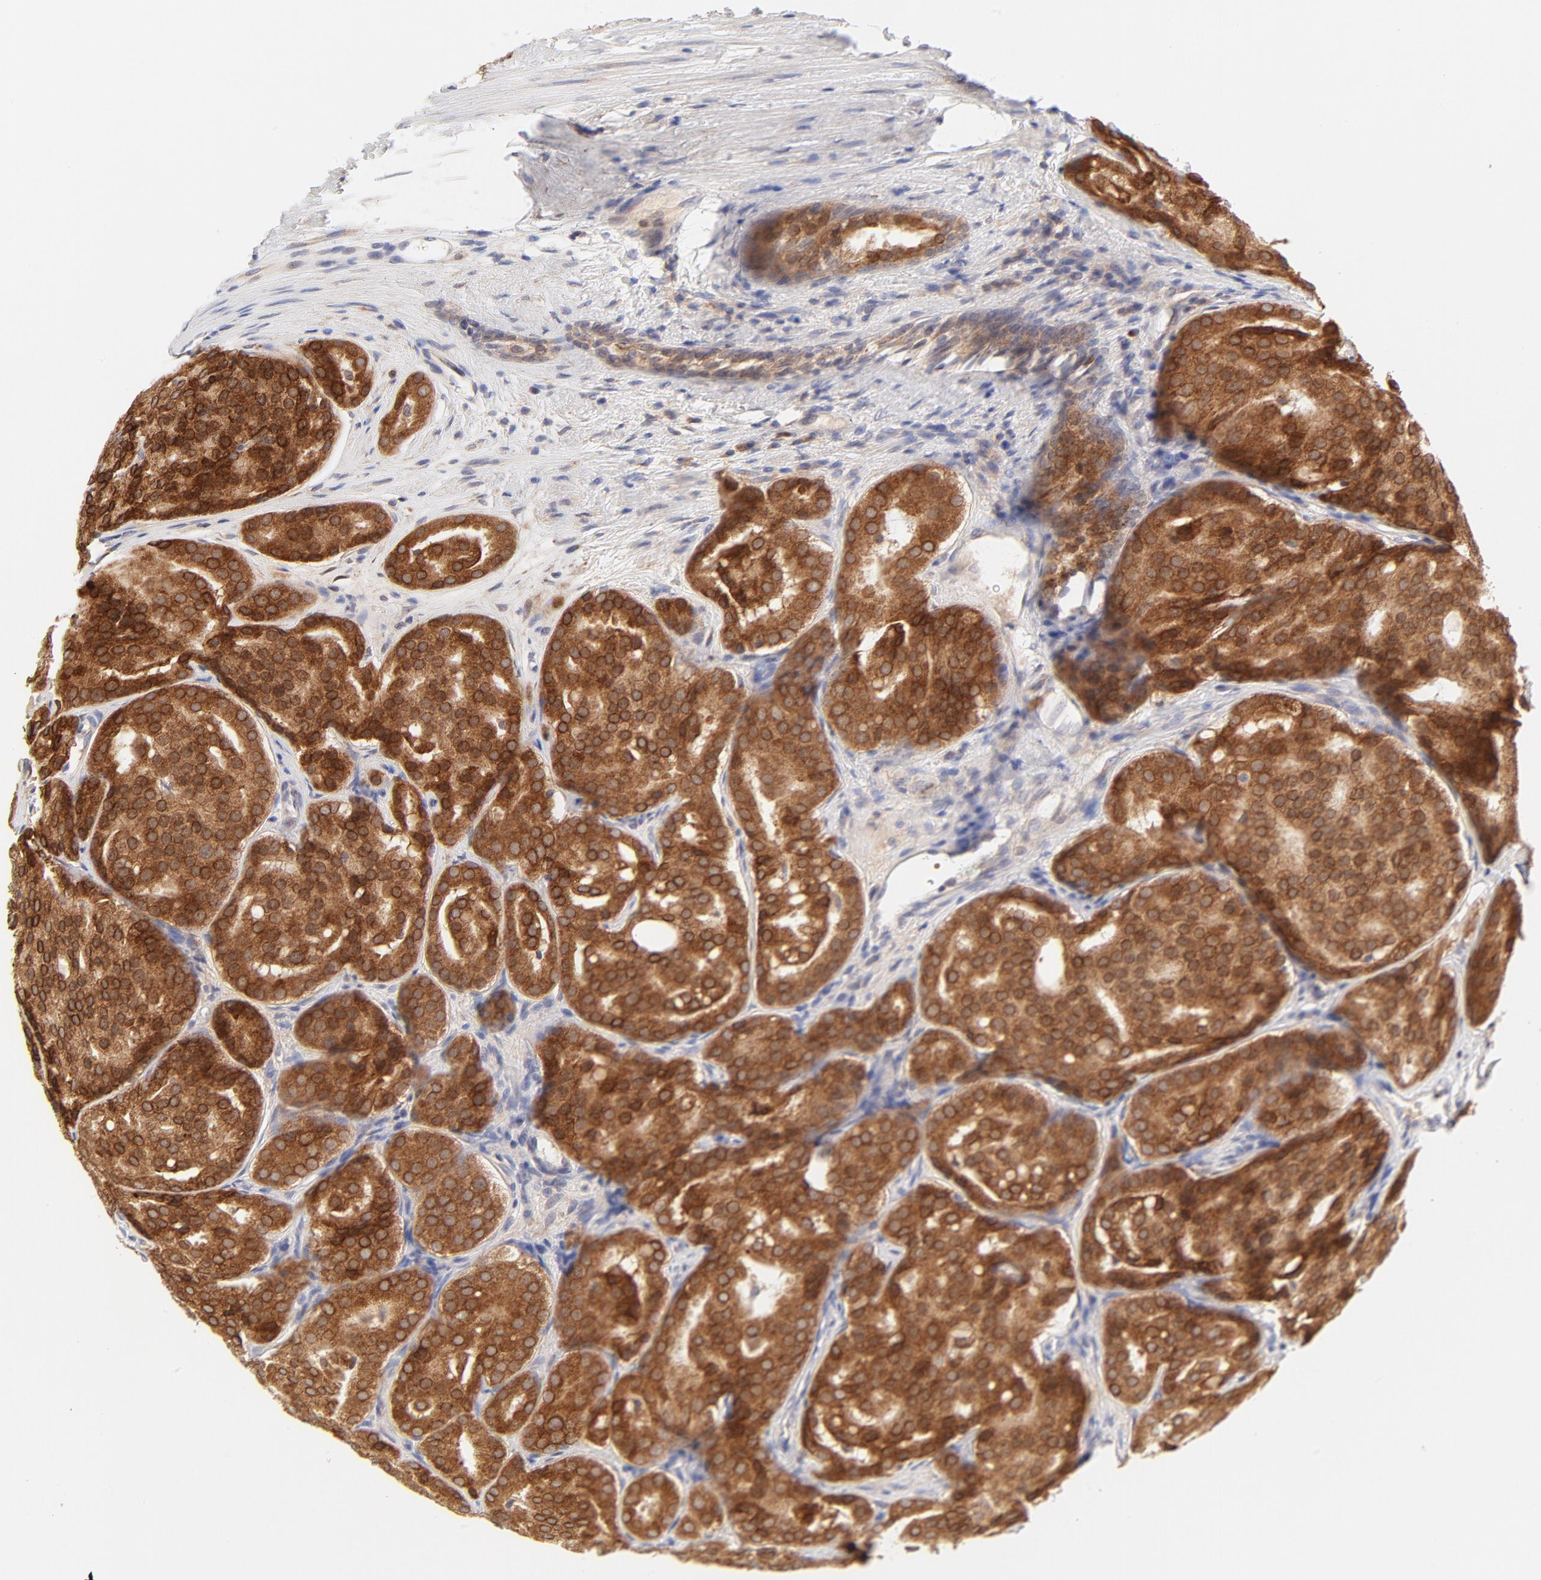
{"staining": {"intensity": "strong", "quantity": ">75%", "location": "cytoplasmic/membranous"}, "tissue": "prostate cancer", "cell_type": "Tumor cells", "image_type": "cancer", "snomed": [{"axis": "morphology", "description": "Adenocarcinoma, High grade"}, {"axis": "topography", "description": "Prostate"}], "caption": "IHC of prostate cancer reveals high levels of strong cytoplasmic/membranous positivity in approximately >75% of tumor cells. Nuclei are stained in blue.", "gene": "RPS6KA1", "patient": {"sex": "male", "age": 64}}